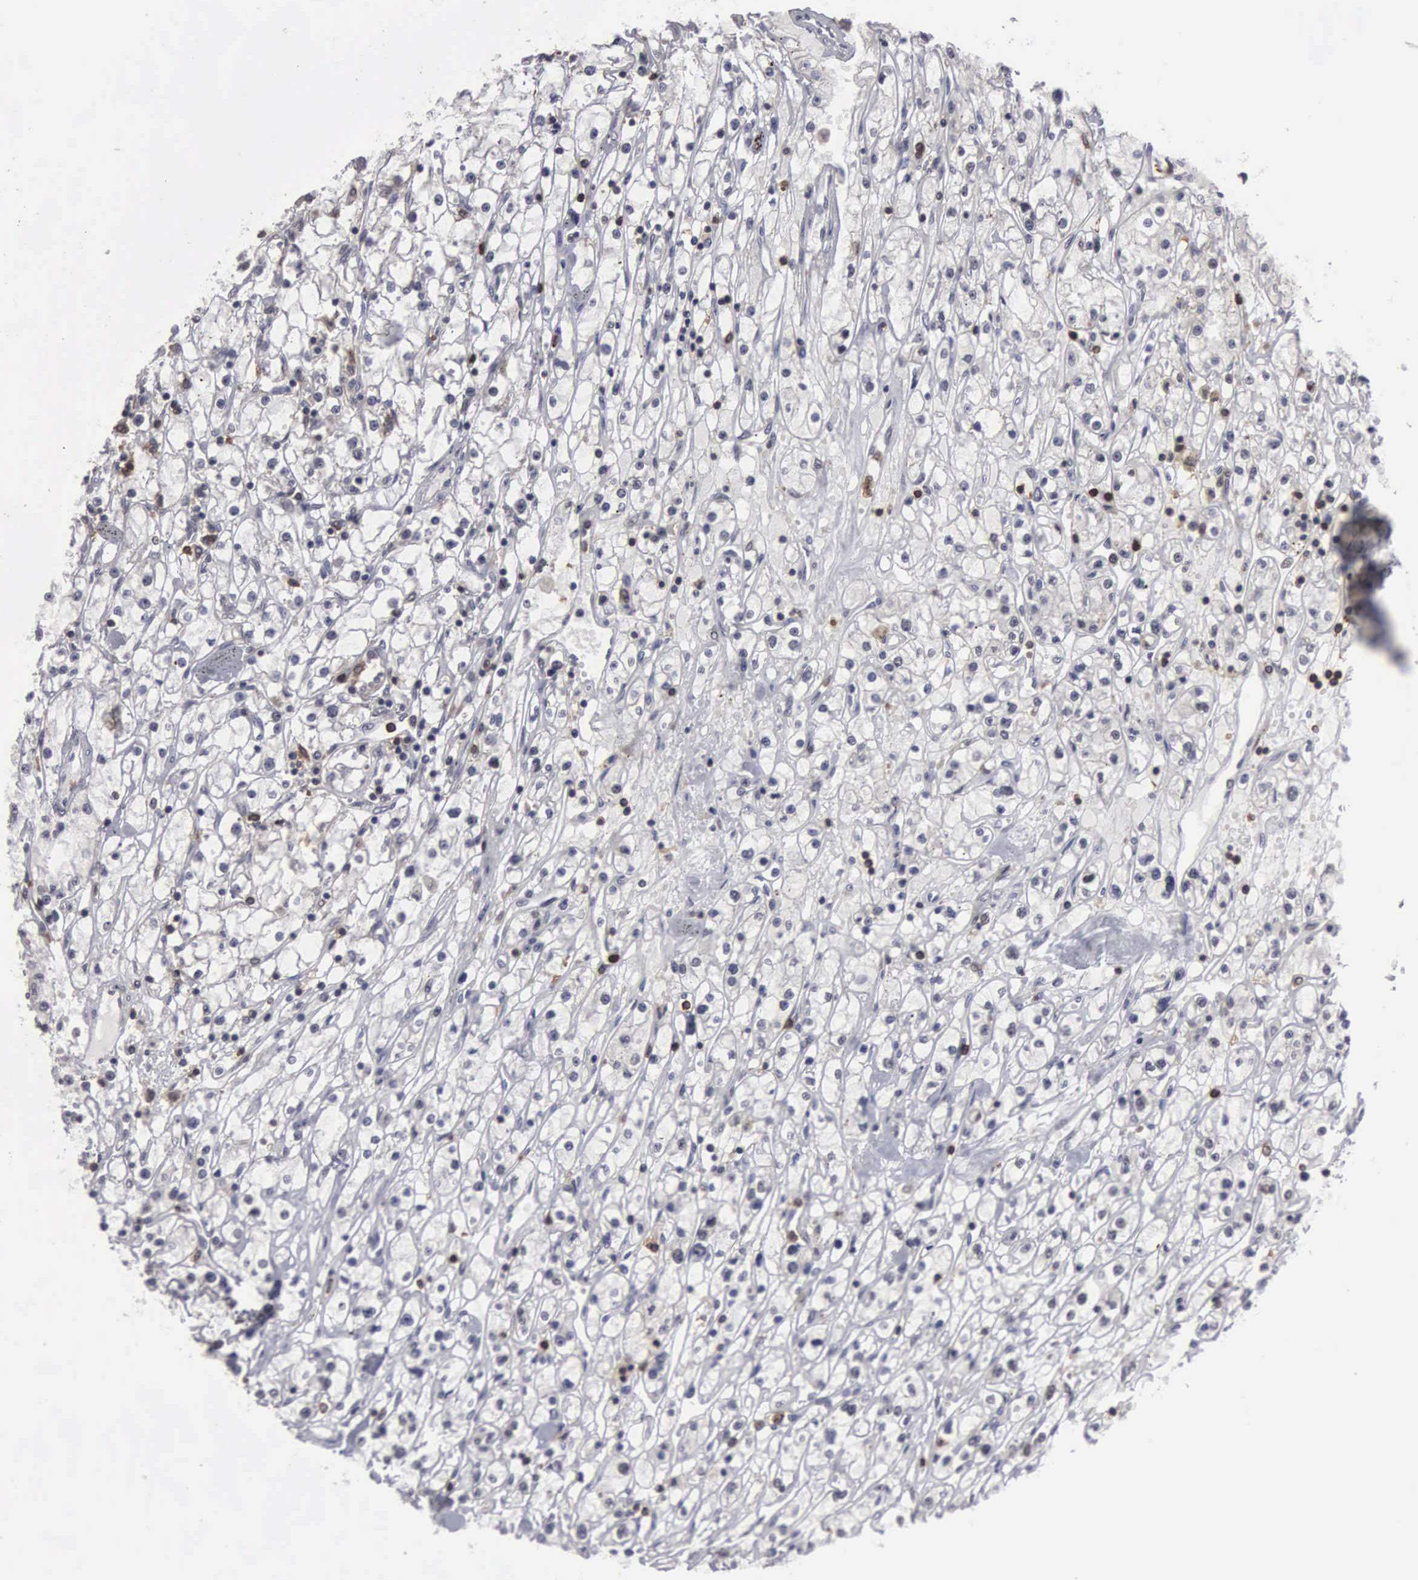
{"staining": {"intensity": "moderate", "quantity": "<25%", "location": "nuclear"}, "tissue": "renal cancer", "cell_type": "Tumor cells", "image_type": "cancer", "snomed": [{"axis": "morphology", "description": "Adenocarcinoma, NOS"}, {"axis": "topography", "description": "Kidney"}], "caption": "Approximately <25% of tumor cells in human renal cancer (adenocarcinoma) reveal moderate nuclear protein staining as visualized by brown immunohistochemical staining.", "gene": "TRMT5", "patient": {"sex": "male", "age": 56}}